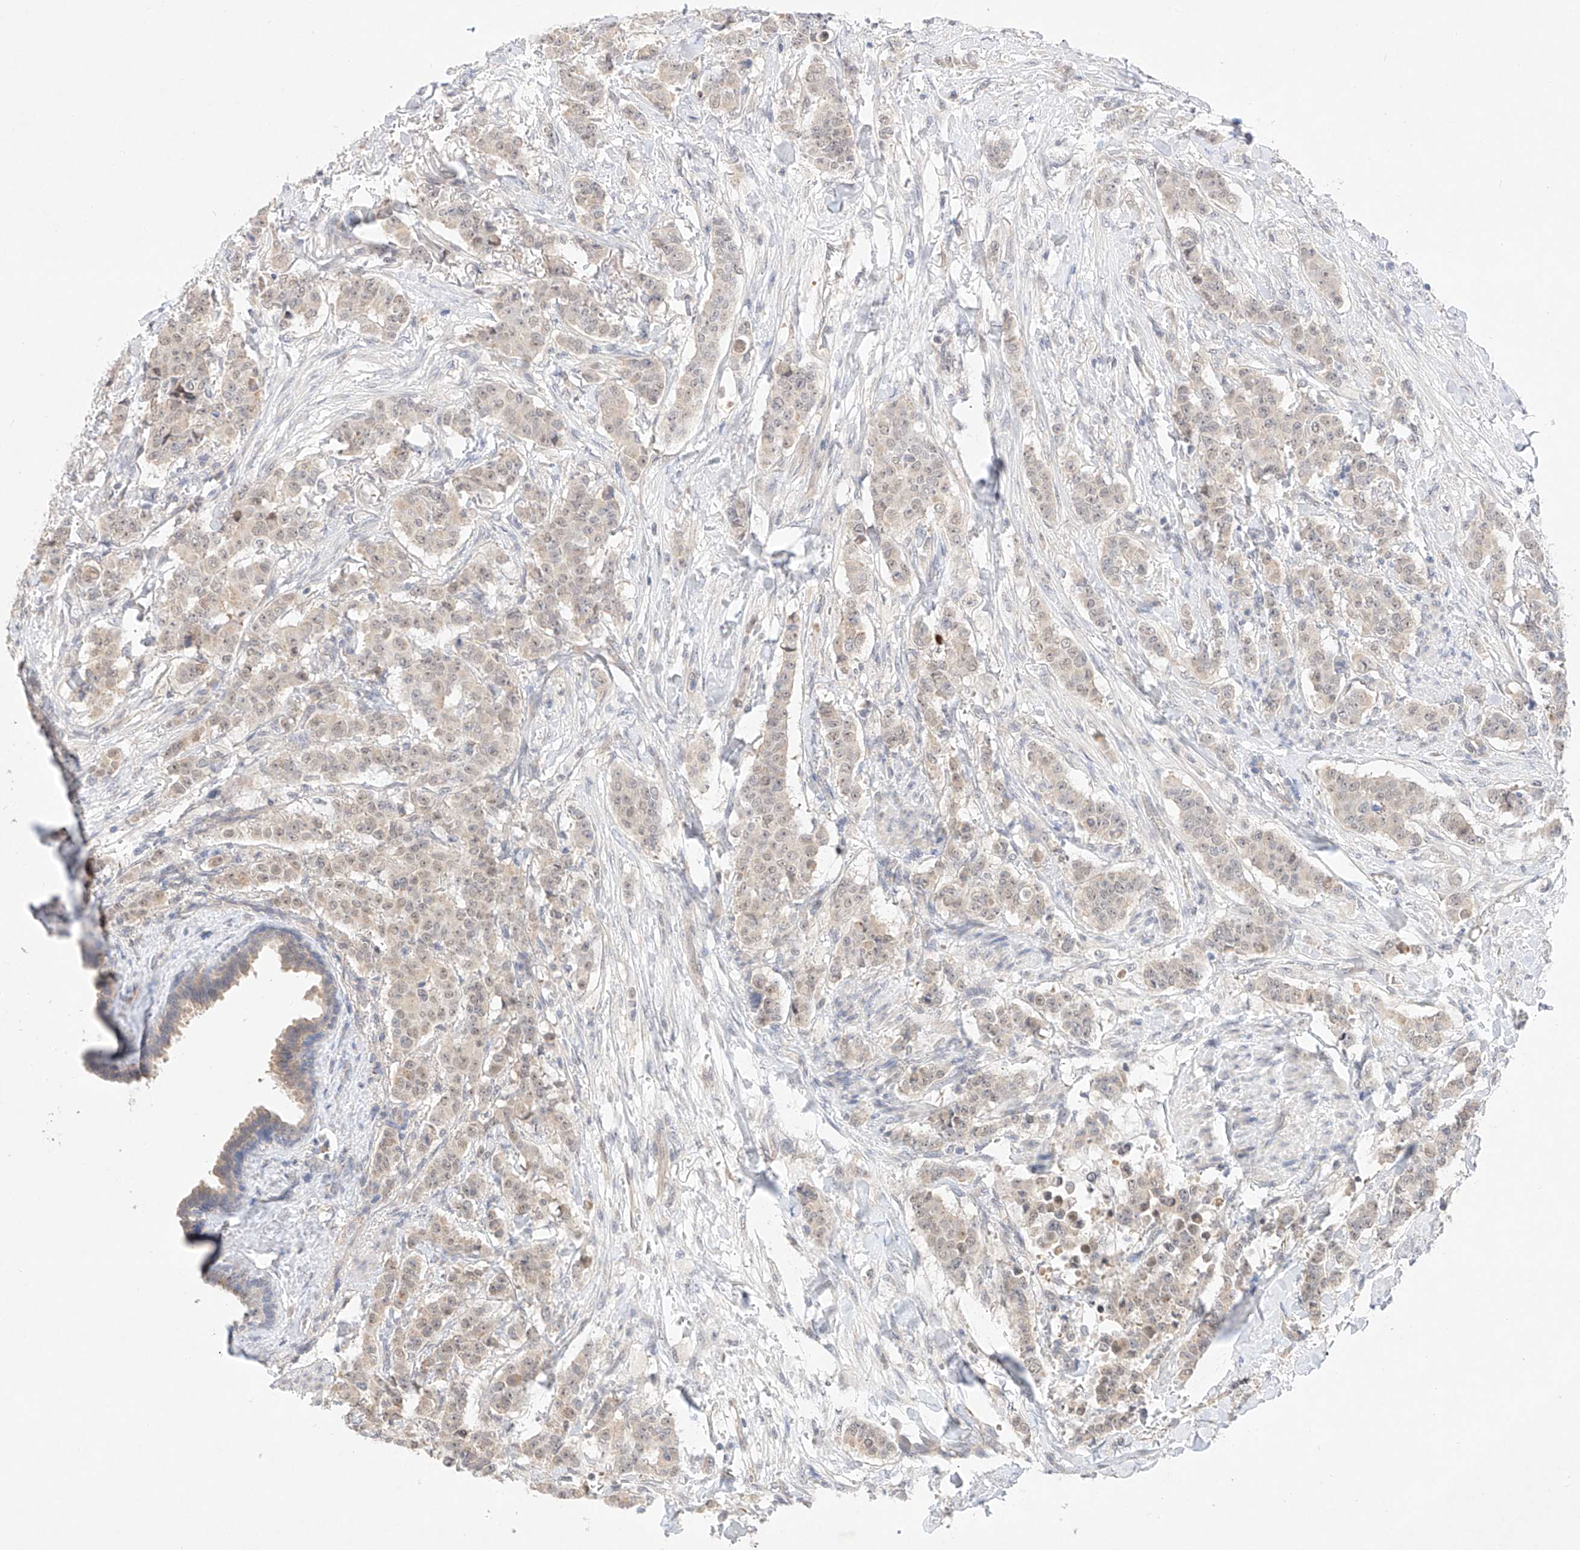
{"staining": {"intensity": "weak", "quantity": ">75%", "location": "nuclear"}, "tissue": "breast cancer", "cell_type": "Tumor cells", "image_type": "cancer", "snomed": [{"axis": "morphology", "description": "Duct carcinoma"}, {"axis": "topography", "description": "Breast"}], "caption": "A brown stain labels weak nuclear positivity of a protein in human breast cancer tumor cells.", "gene": "IL22RA2", "patient": {"sex": "female", "age": 40}}